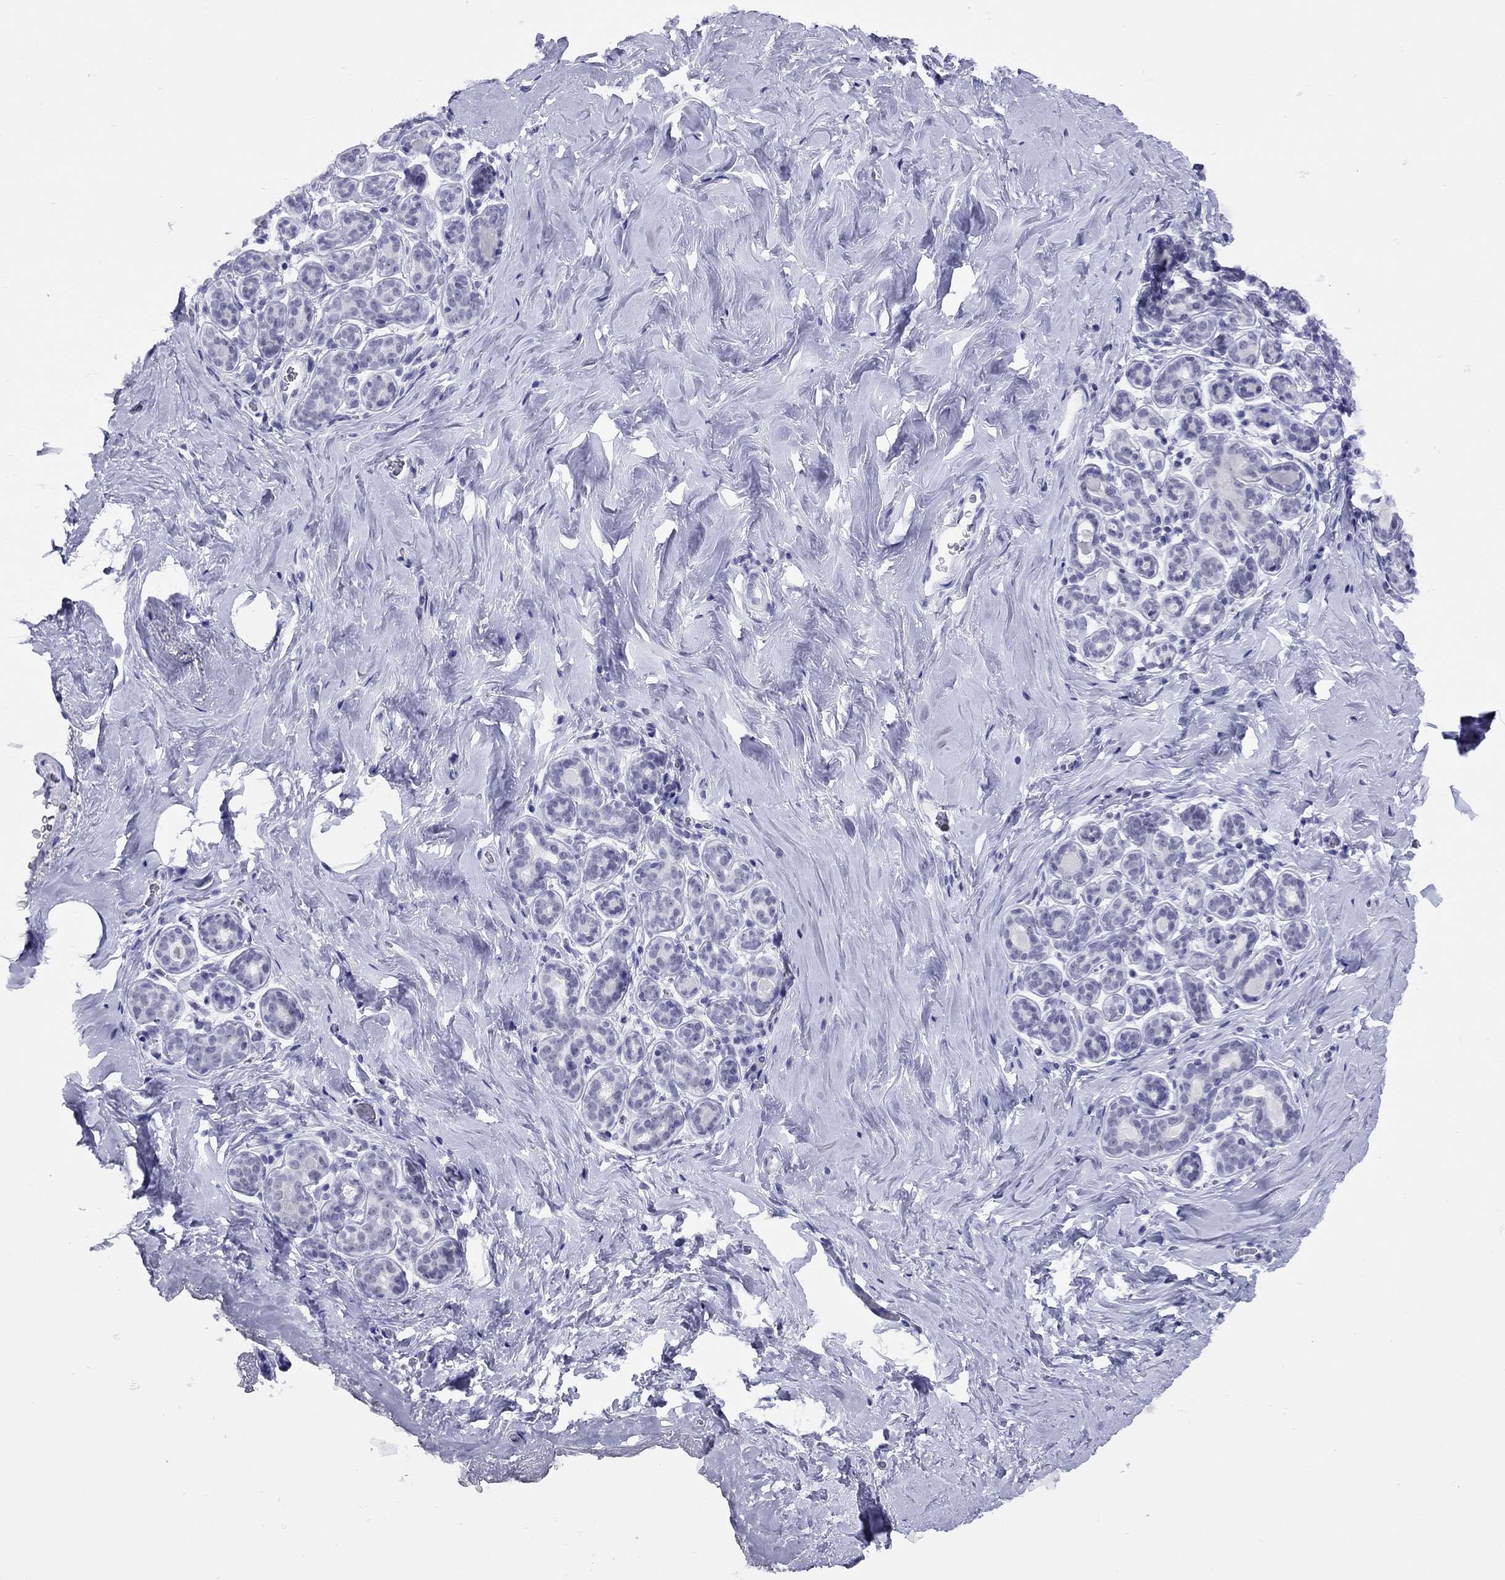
{"staining": {"intensity": "negative", "quantity": "none", "location": "none"}, "tissue": "breast", "cell_type": "Adipocytes", "image_type": "normal", "snomed": [{"axis": "morphology", "description": "Normal tissue, NOS"}, {"axis": "topography", "description": "Skin"}, {"axis": "topography", "description": "Breast"}], "caption": "IHC of normal human breast displays no positivity in adipocytes.", "gene": "LYAR", "patient": {"sex": "female", "age": 43}}